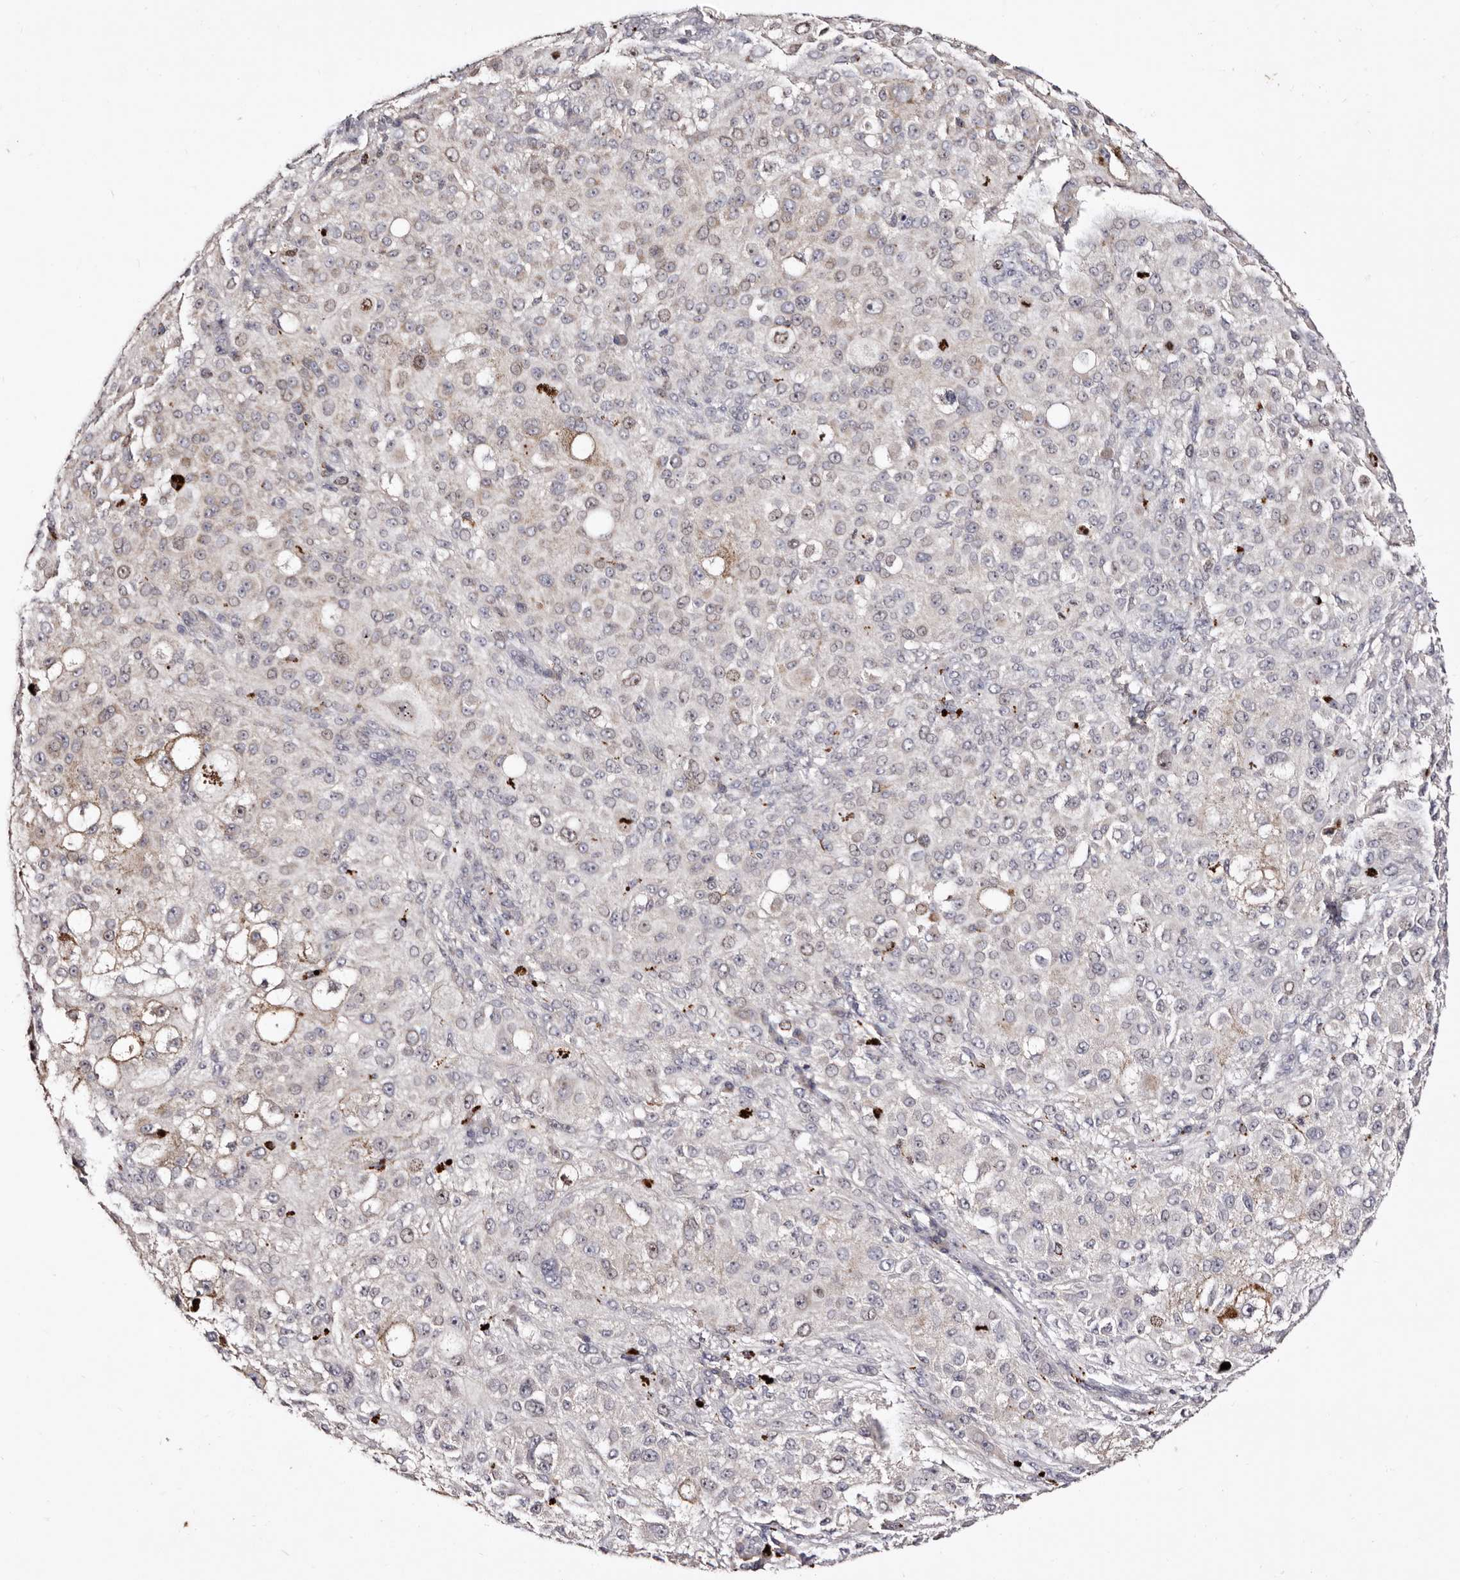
{"staining": {"intensity": "weak", "quantity": "<25%", "location": "nuclear"}, "tissue": "melanoma", "cell_type": "Tumor cells", "image_type": "cancer", "snomed": [{"axis": "morphology", "description": "Necrosis, NOS"}, {"axis": "morphology", "description": "Malignant melanoma, NOS"}, {"axis": "topography", "description": "Skin"}], "caption": "An image of malignant melanoma stained for a protein demonstrates no brown staining in tumor cells. Brightfield microscopy of IHC stained with DAB (3,3'-diaminobenzidine) (brown) and hematoxylin (blue), captured at high magnification.", "gene": "CDCA8", "patient": {"sex": "female", "age": 87}}